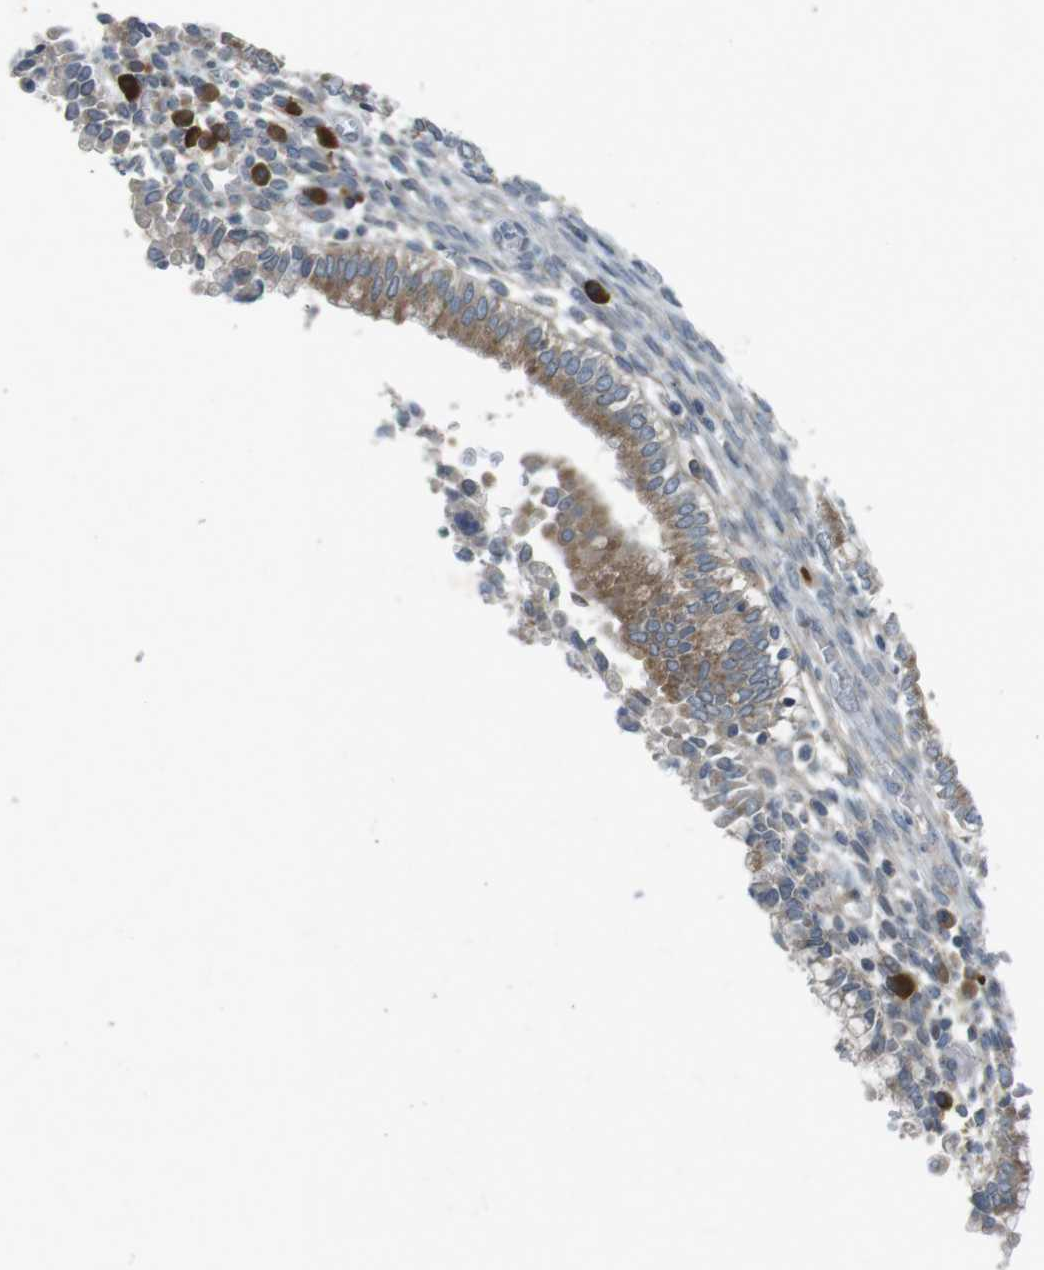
{"staining": {"intensity": "moderate", "quantity": ">75%", "location": "cytoplasmic/membranous"}, "tissue": "cervical cancer", "cell_type": "Tumor cells", "image_type": "cancer", "snomed": [{"axis": "morphology", "description": "Adenocarcinoma, NOS"}, {"axis": "topography", "description": "Cervix"}], "caption": "Moderate cytoplasmic/membranous staining for a protein is identified in about >75% of tumor cells of cervical cancer using immunohistochemistry.", "gene": "FLCN", "patient": {"sex": "female", "age": 44}}